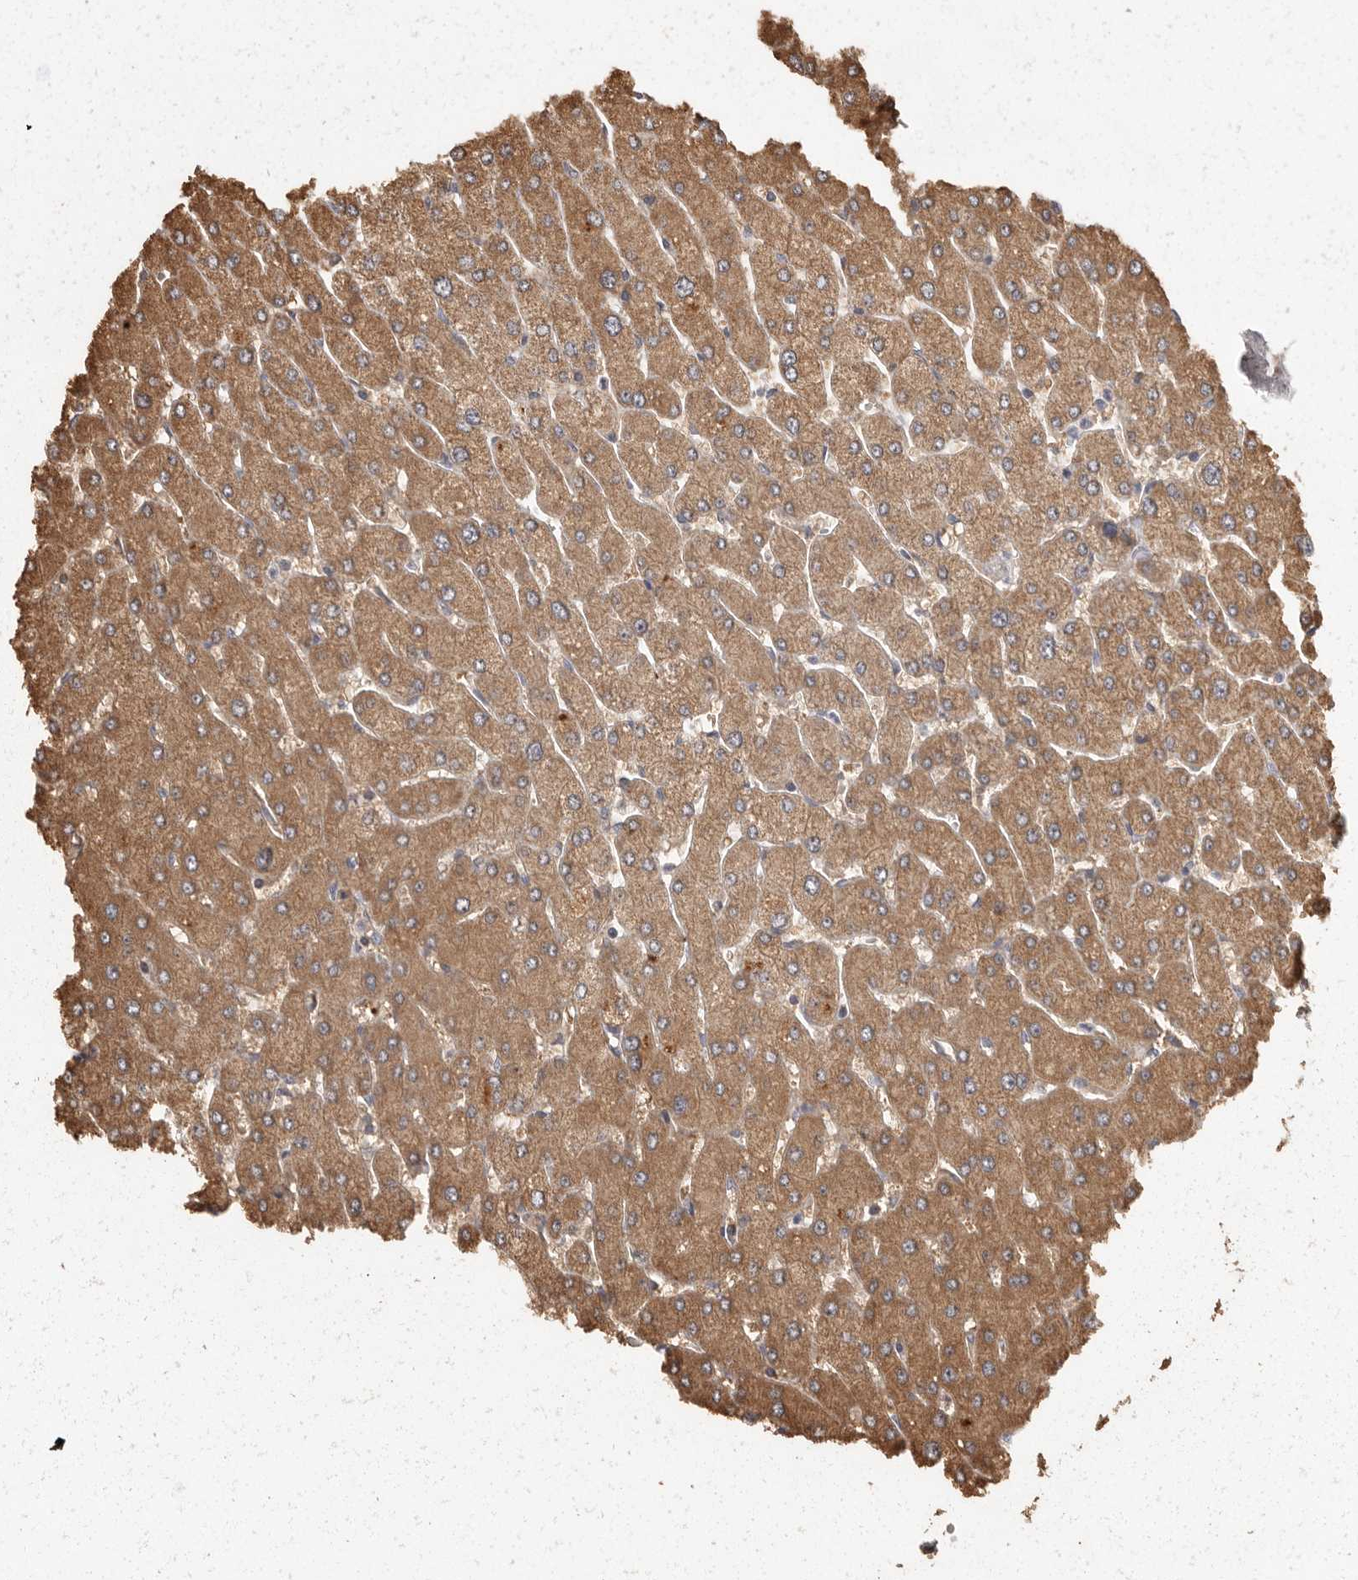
{"staining": {"intensity": "weak", "quantity": "<25%", "location": "cytoplasmic/membranous"}, "tissue": "liver", "cell_type": "Cholangiocytes", "image_type": "normal", "snomed": [{"axis": "morphology", "description": "Normal tissue, NOS"}, {"axis": "topography", "description": "Liver"}], "caption": "DAB immunohistochemical staining of unremarkable liver reveals no significant staining in cholangiocytes.", "gene": "BAIAP2", "patient": {"sex": "male", "age": 55}}